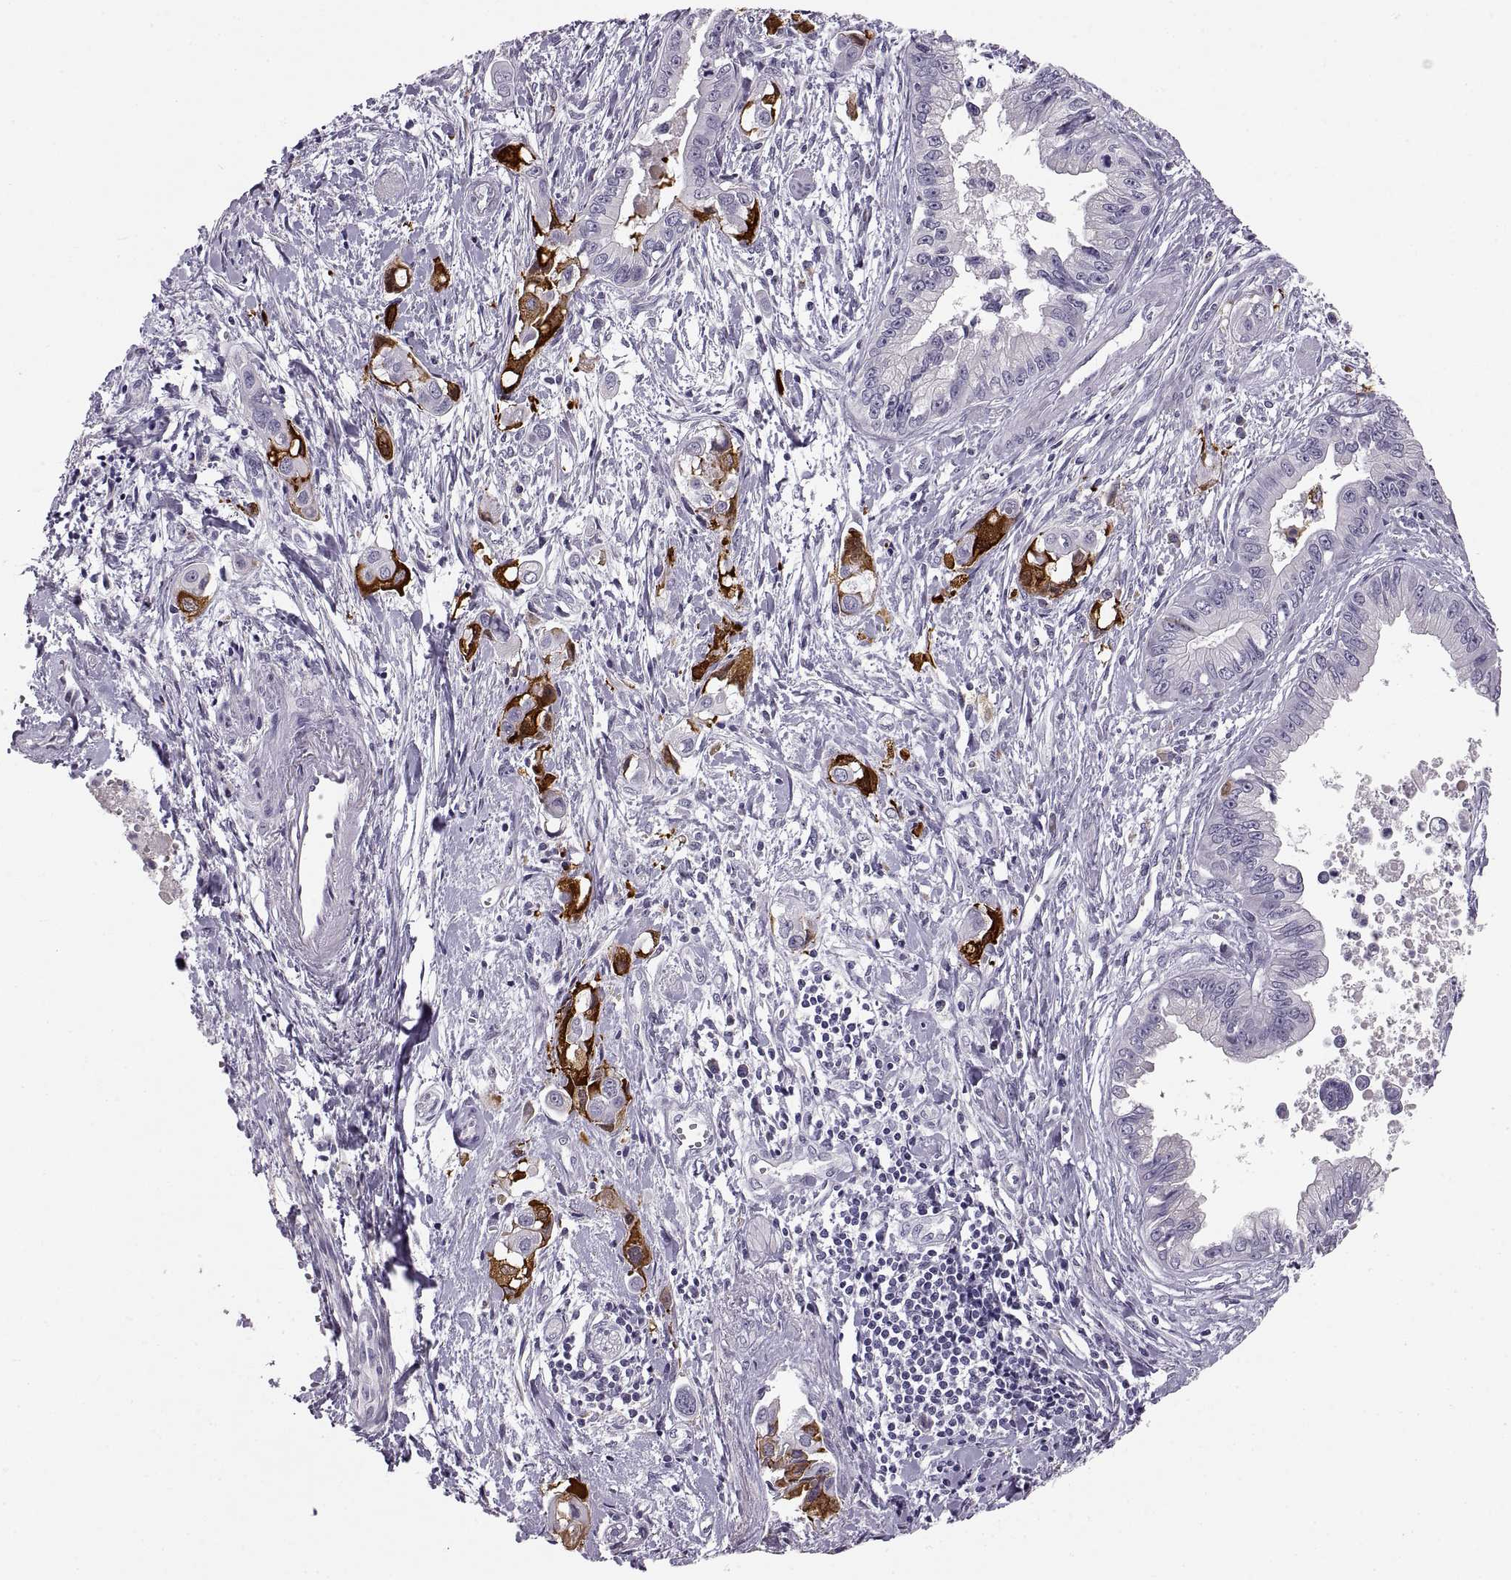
{"staining": {"intensity": "negative", "quantity": "none", "location": "none"}, "tissue": "pancreatic cancer", "cell_type": "Tumor cells", "image_type": "cancer", "snomed": [{"axis": "morphology", "description": "Adenocarcinoma, NOS"}, {"axis": "topography", "description": "Pancreas"}], "caption": "High magnification brightfield microscopy of adenocarcinoma (pancreatic) stained with DAB (3,3'-diaminobenzidine) (brown) and counterstained with hematoxylin (blue): tumor cells show no significant positivity.", "gene": "MAGEB18", "patient": {"sex": "male", "age": 60}}